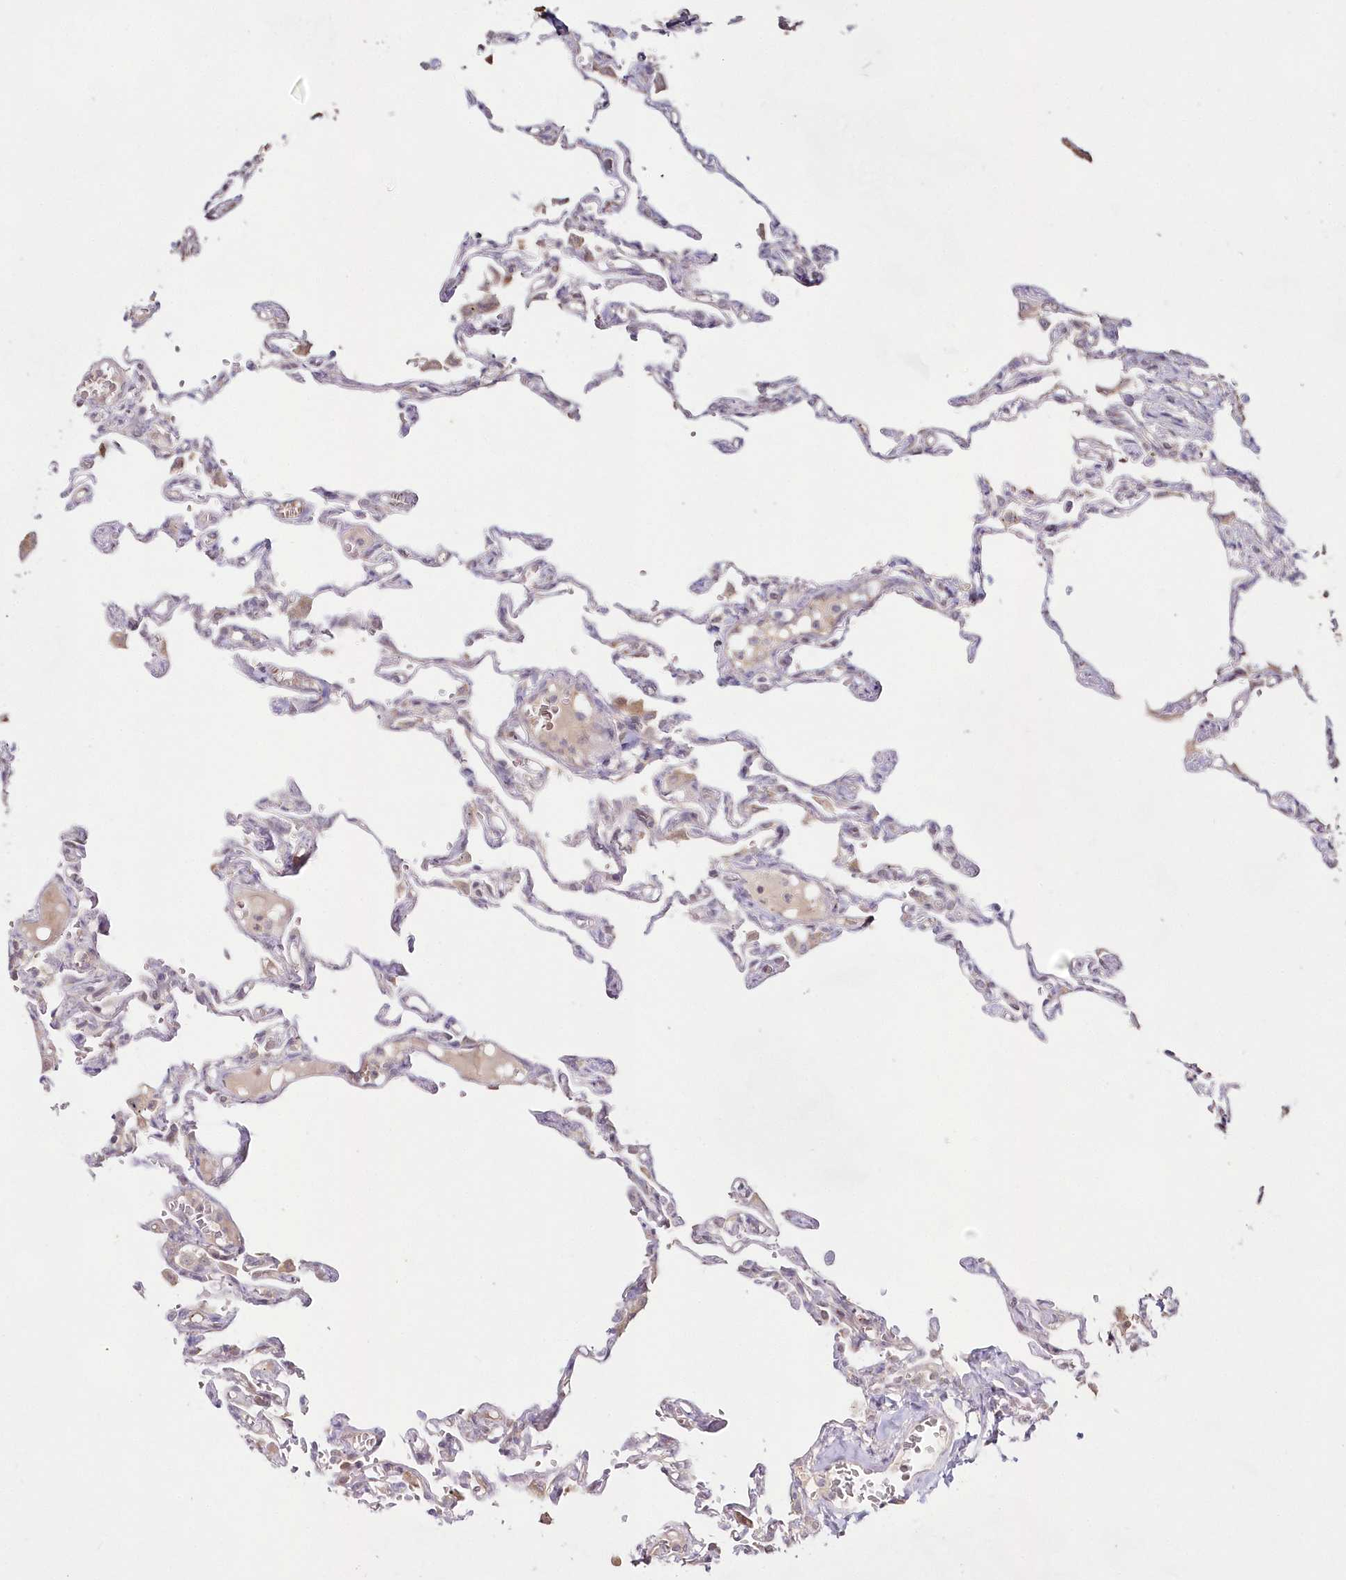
{"staining": {"intensity": "moderate", "quantity": "<25%", "location": "nuclear"}, "tissue": "lung", "cell_type": "Alveolar cells", "image_type": "normal", "snomed": [{"axis": "morphology", "description": "Normal tissue, NOS"}, {"axis": "topography", "description": "Lung"}], "caption": "The histopathology image reveals staining of normal lung, revealing moderate nuclear protein positivity (brown color) within alveolar cells.", "gene": "IMPA1", "patient": {"sex": "male", "age": 21}}